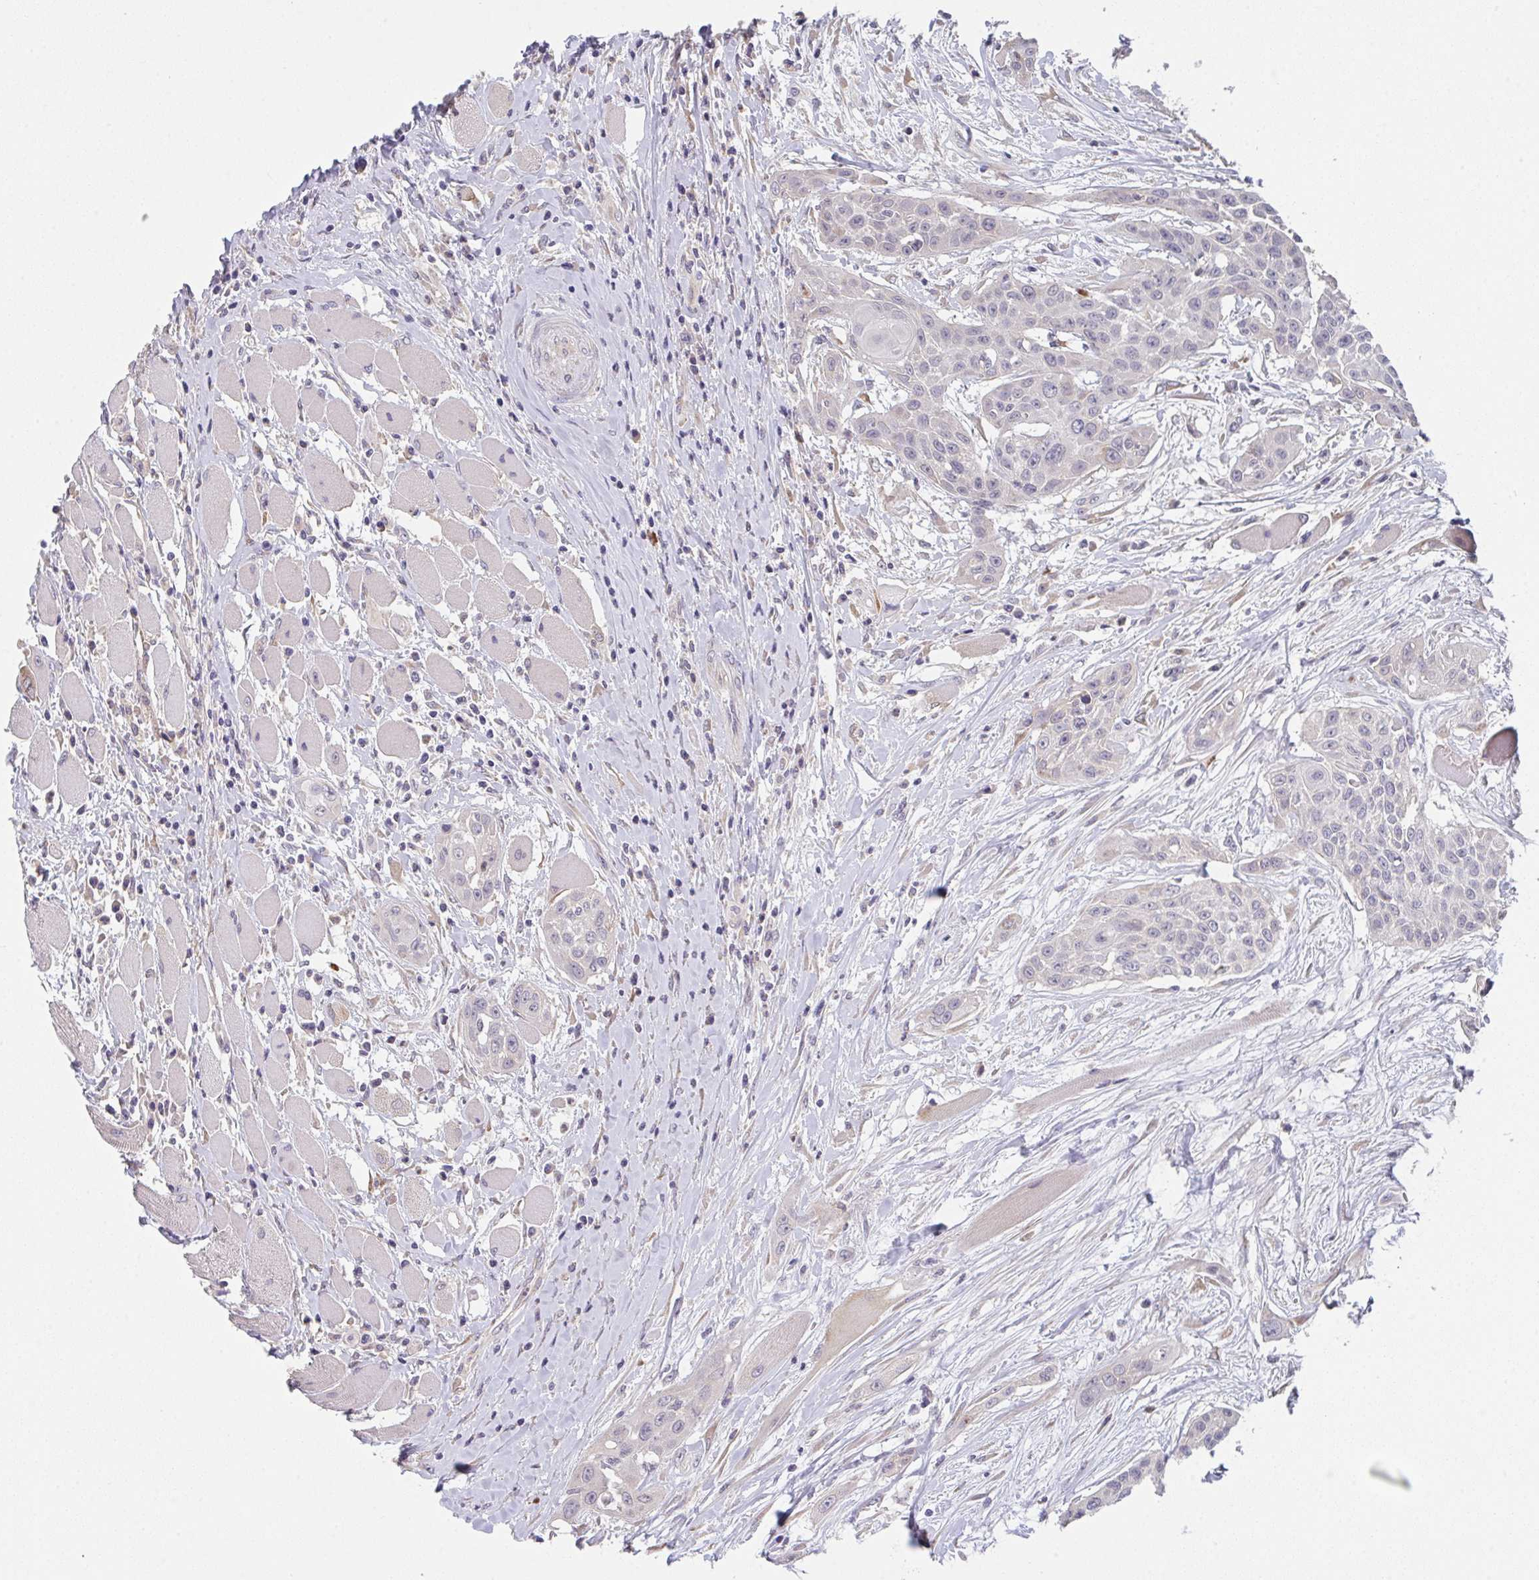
{"staining": {"intensity": "negative", "quantity": "none", "location": "none"}, "tissue": "head and neck cancer", "cell_type": "Tumor cells", "image_type": "cancer", "snomed": [{"axis": "morphology", "description": "Squamous cell carcinoma, NOS"}, {"axis": "topography", "description": "Head-Neck"}], "caption": "The histopathology image shows no significant expression in tumor cells of head and neck cancer.", "gene": "TSPAN31", "patient": {"sex": "female", "age": 73}}